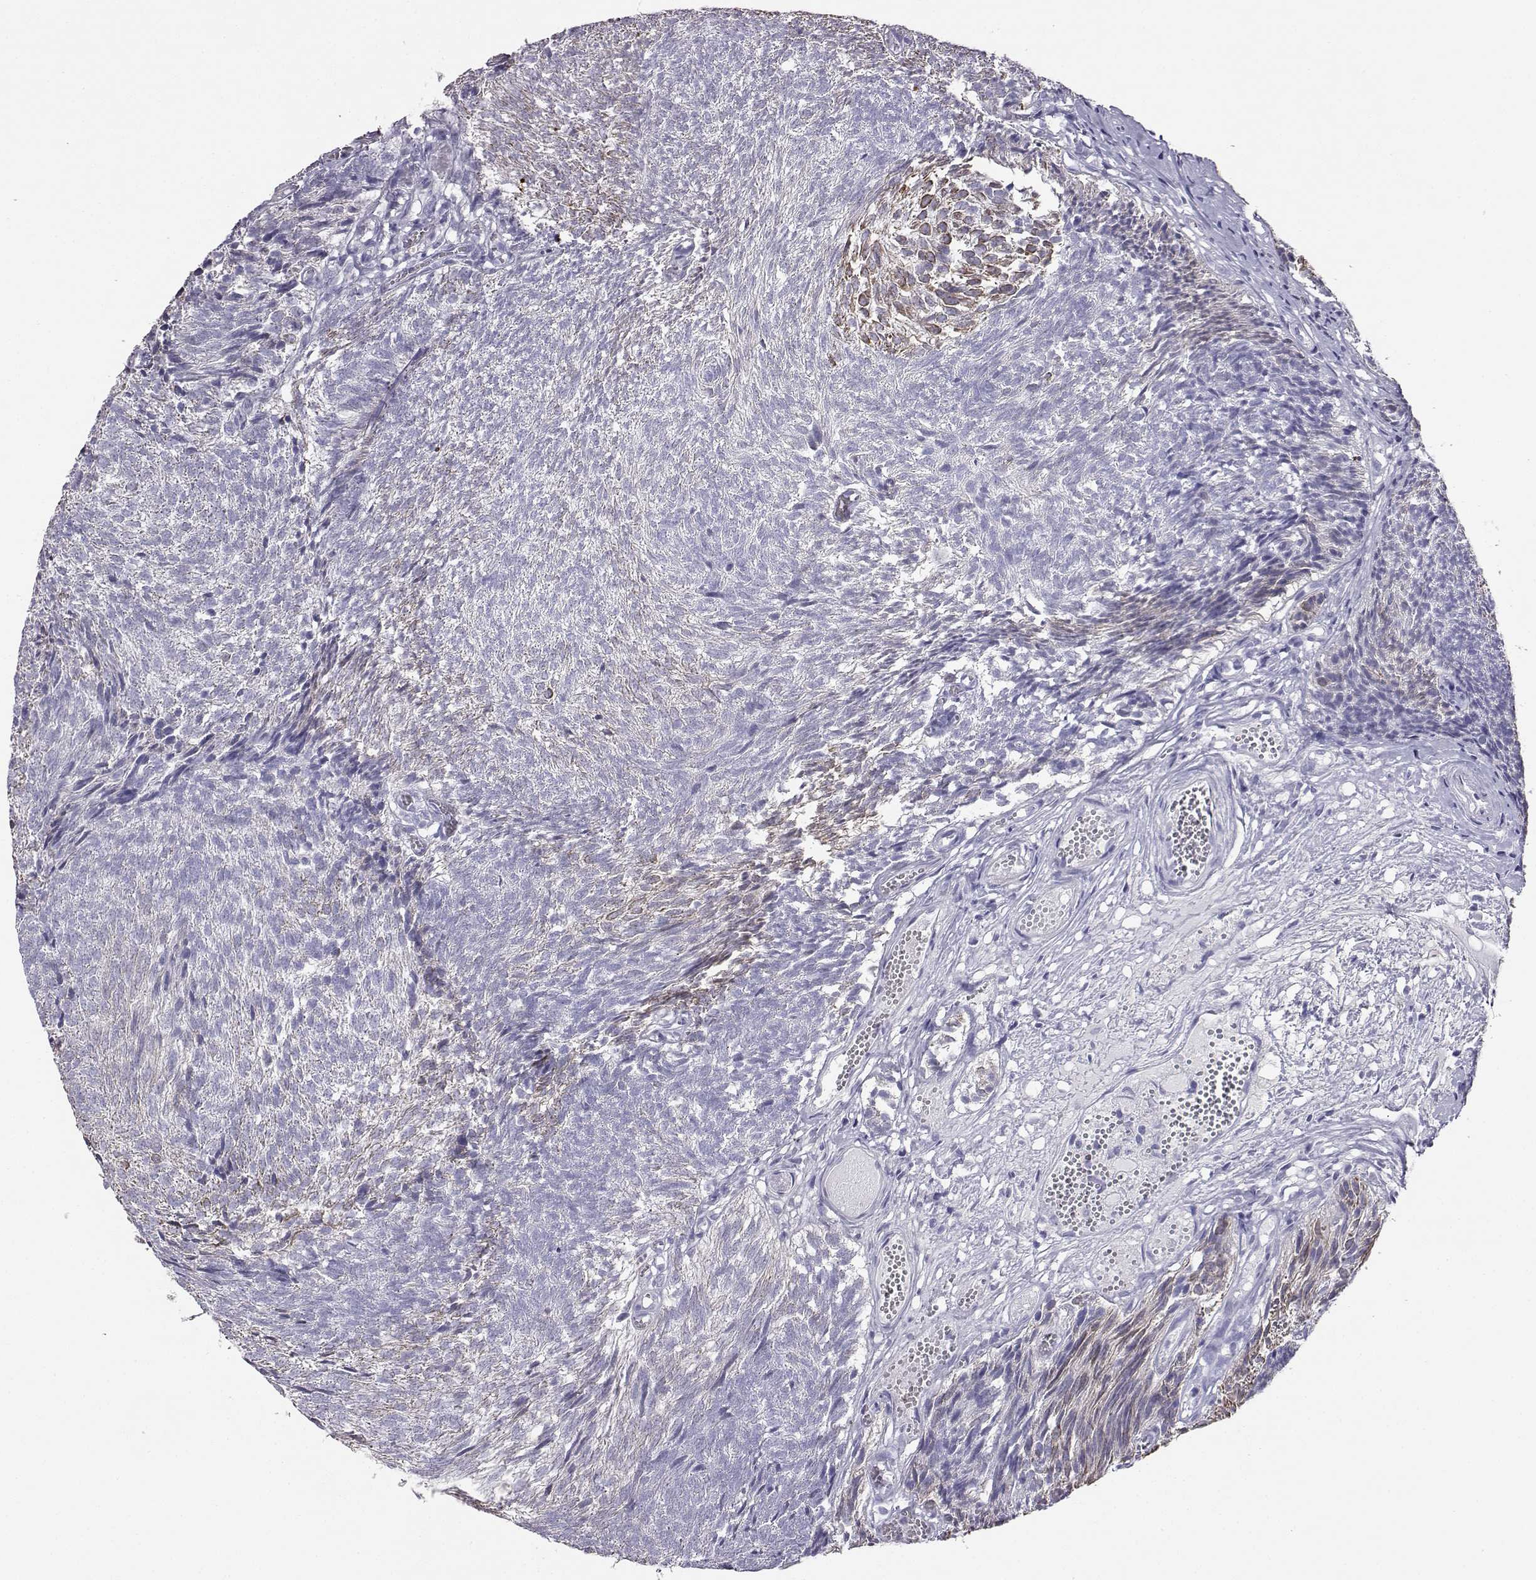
{"staining": {"intensity": "moderate", "quantity": "<25%", "location": "cytoplasmic/membranous"}, "tissue": "urothelial cancer", "cell_type": "Tumor cells", "image_type": "cancer", "snomed": [{"axis": "morphology", "description": "Urothelial carcinoma, Low grade"}, {"axis": "topography", "description": "Urinary bladder"}], "caption": "Urothelial carcinoma (low-grade) stained with a brown dye demonstrates moderate cytoplasmic/membranous positive staining in about <25% of tumor cells.", "gene": "AKR1B1", "patient": {"sex": "male", "age": 77}}